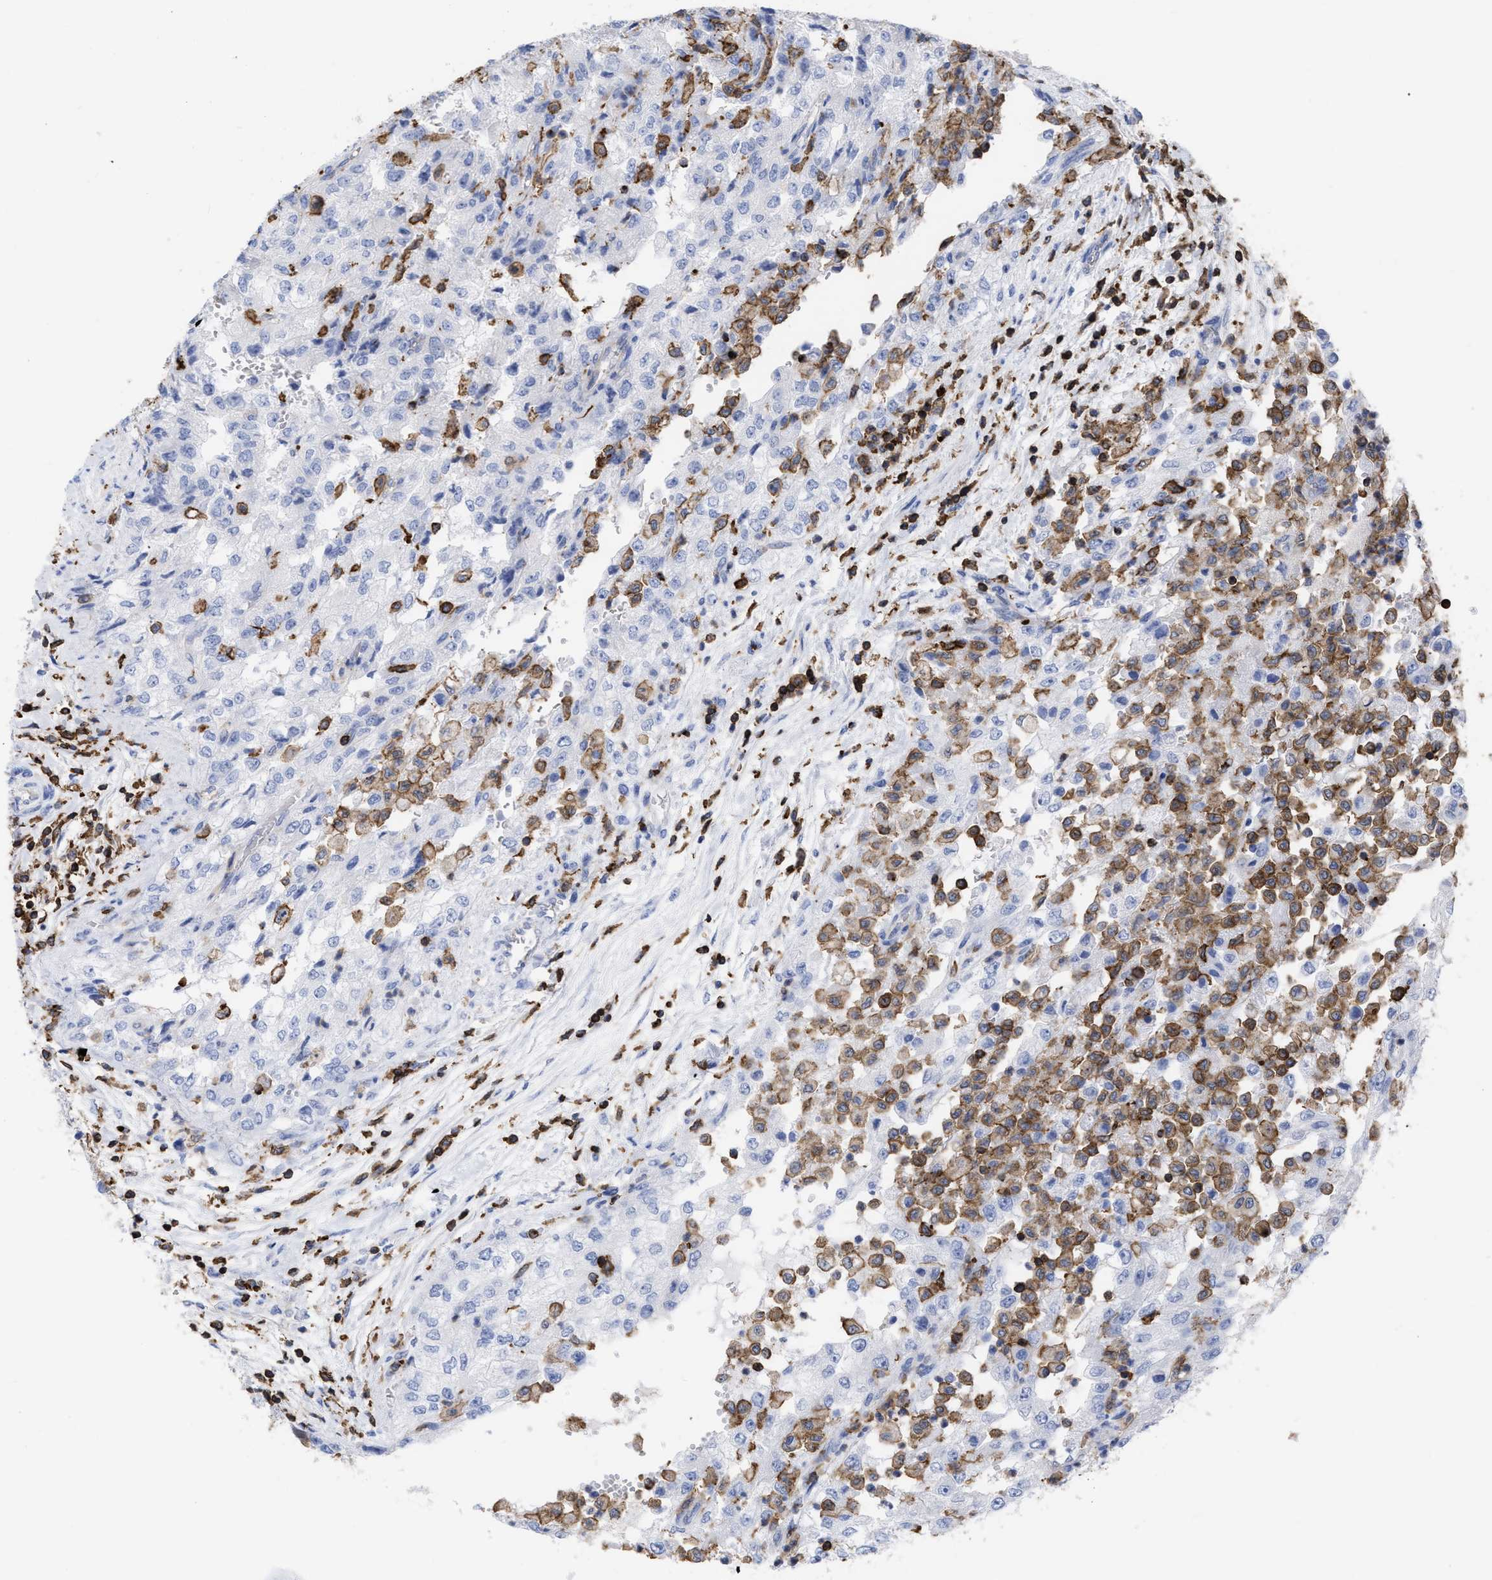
{"staining": {"intensity": "negative", "quantity": "none", "location": "none"}, "tissue": "renal cancer", "cell_type": "Tumor cells", "image_type": "cancer", "snomed": [{"axis": "morphology", "description": "Adenocarcinoma, NOS"}, {"axis": "topography", "description": "Kidney"}], "caption": "Renal cancer was stained to show a protein in brown. There is no significant expression in tumor cells. (Immunohistochemistry, brightfield microscopy, high magnification).", "gene": "HCLS1", "patient": {"sex": "female", "age": 54}}